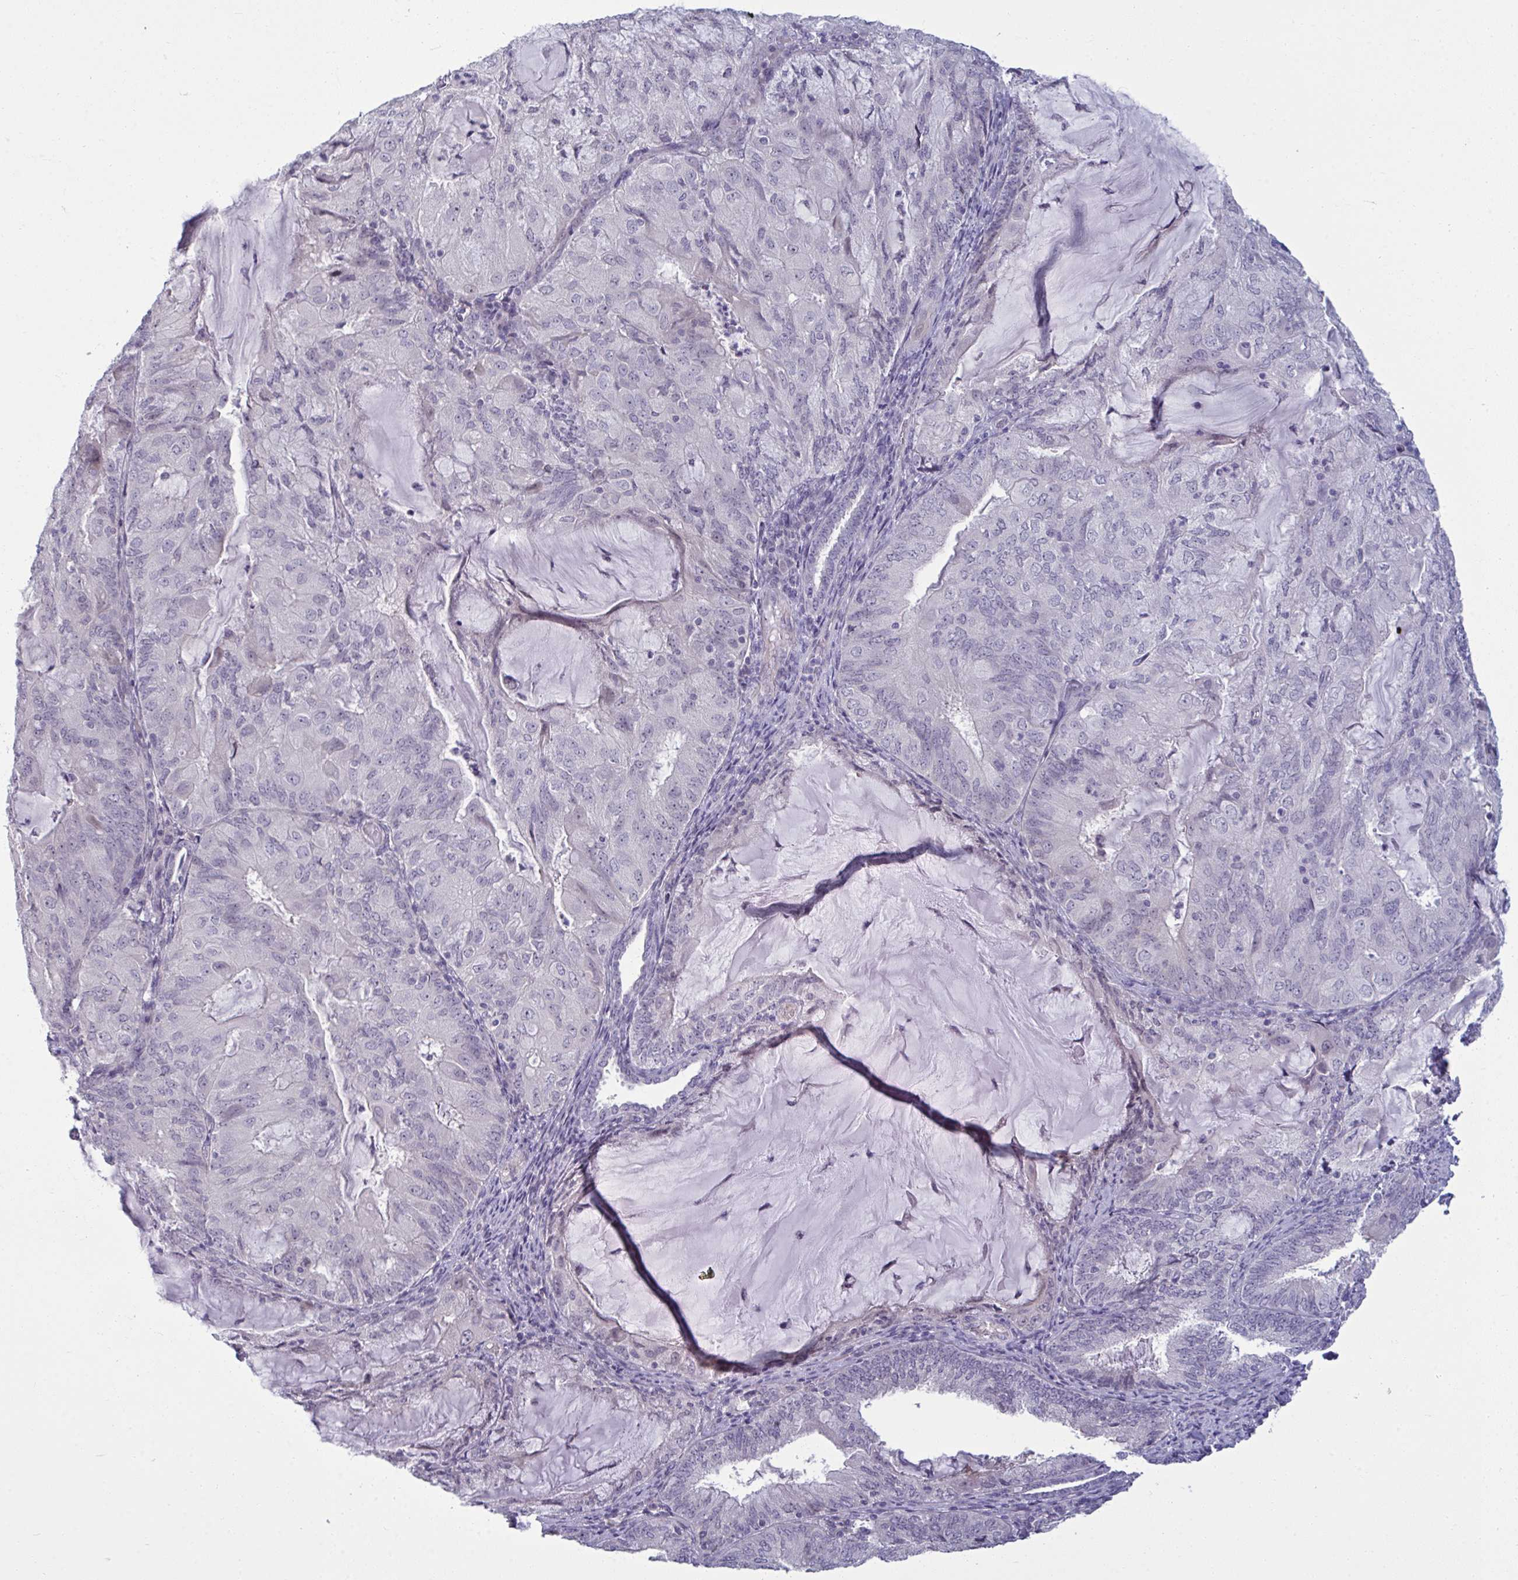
{"staining": {"intensity": "negative", "quantity": "none", "location": "none"}, "tissue": "endometrial cancer", "cell_type": "Tumor cells", "image_type": "cancer", "snomed": [{"axis": "morphology", "description": "Adenocarcinoma, NOS"}, {"axis": "topography", "description": "Endometrium"}], "caption": "Immunohistochemical staining of endometrial cancer reveals no significant staining in tumor cells.", "gene": "RNASEH1", "patient": {"sex": "female", "age": 81}}